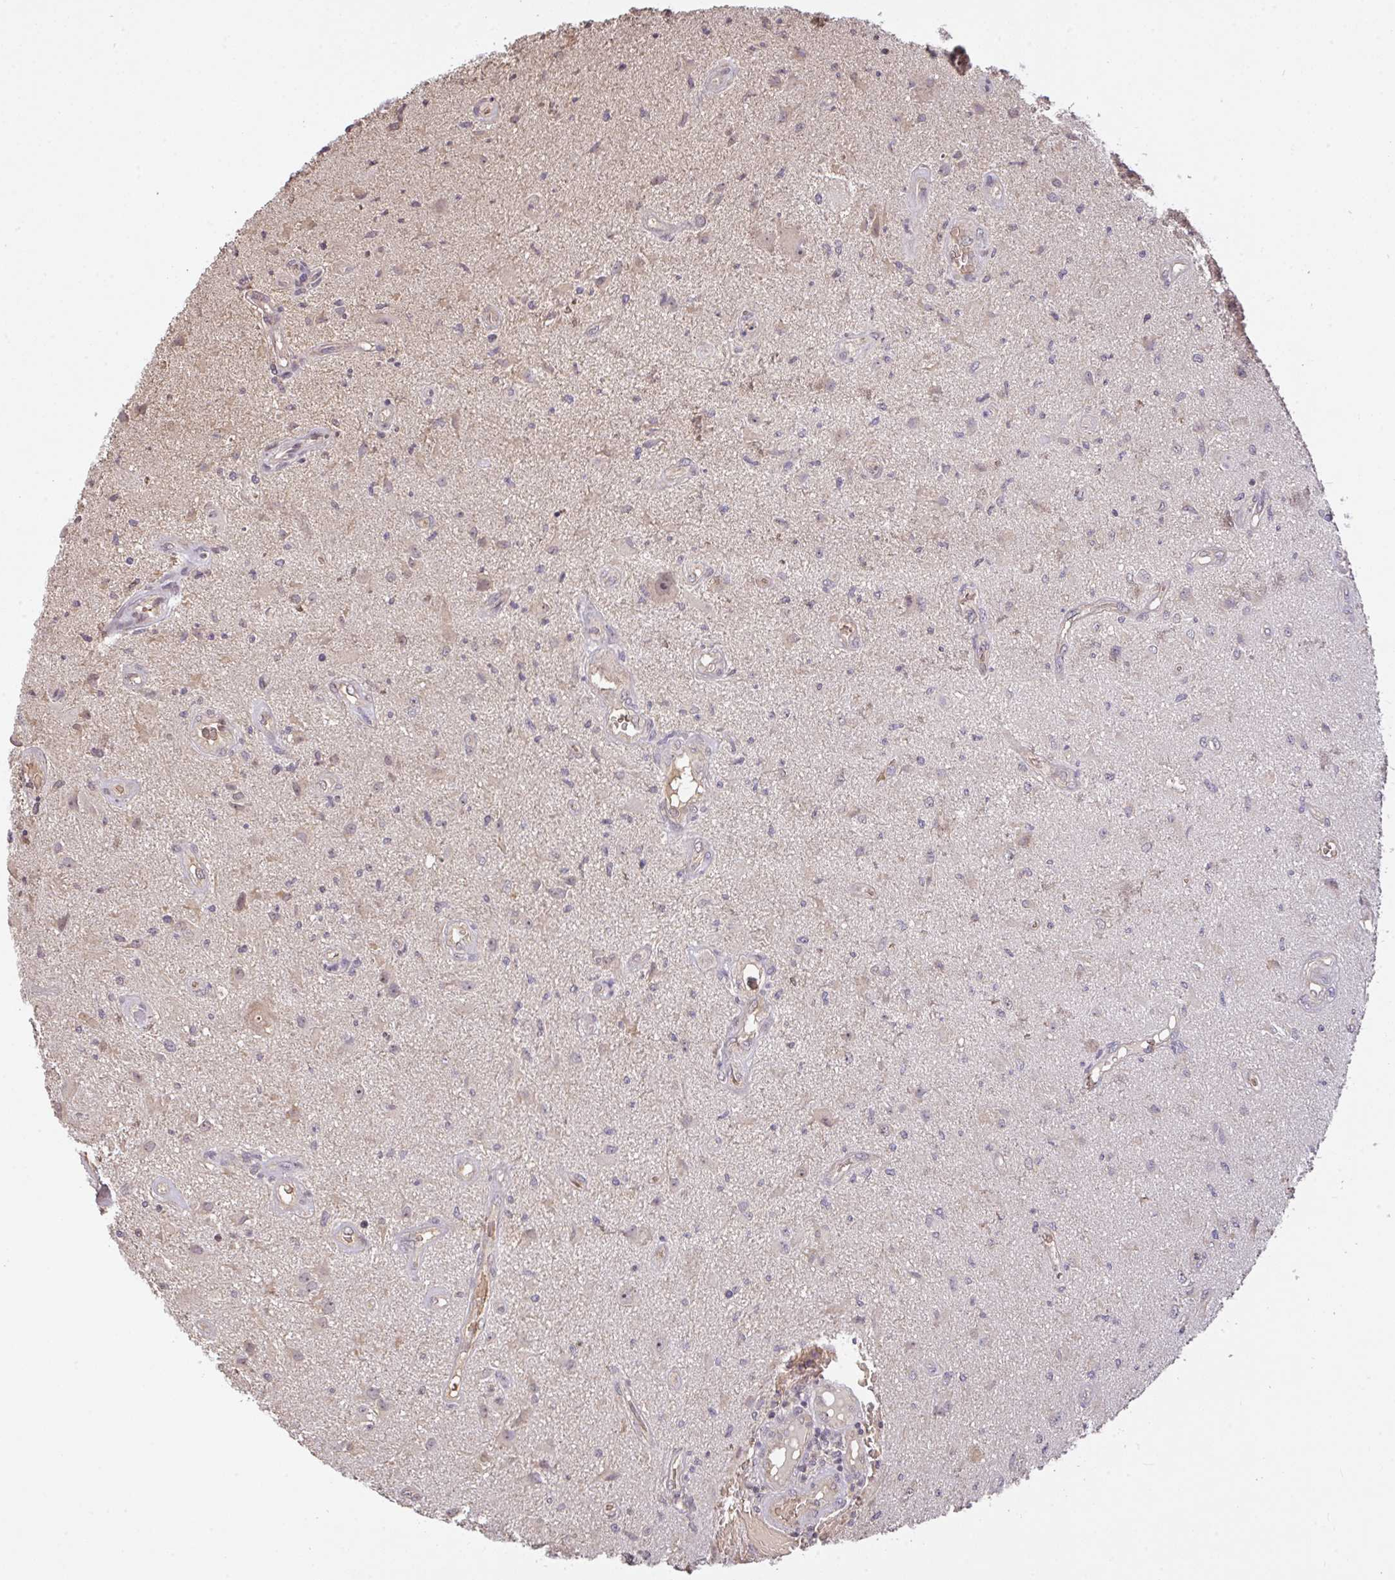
{"staining": {"intensity": "negative", "quantity": "none", "location": "none"}, "tissue": "glioma", "cell_type": "Tumor cells", "image_type": "cancer", "snomed": [{"axis": "morphology", "description": "Glioma, malignant, High grade"}, {"axis": "topography", "description": "Brain"}], "caption": "This is an IHC photomicrograph of malignant glioma (high-grade). There is no expression in tumor cells.", "gene": "C1QTNF9B", "patient": {"sex": "male", "age": 67}}